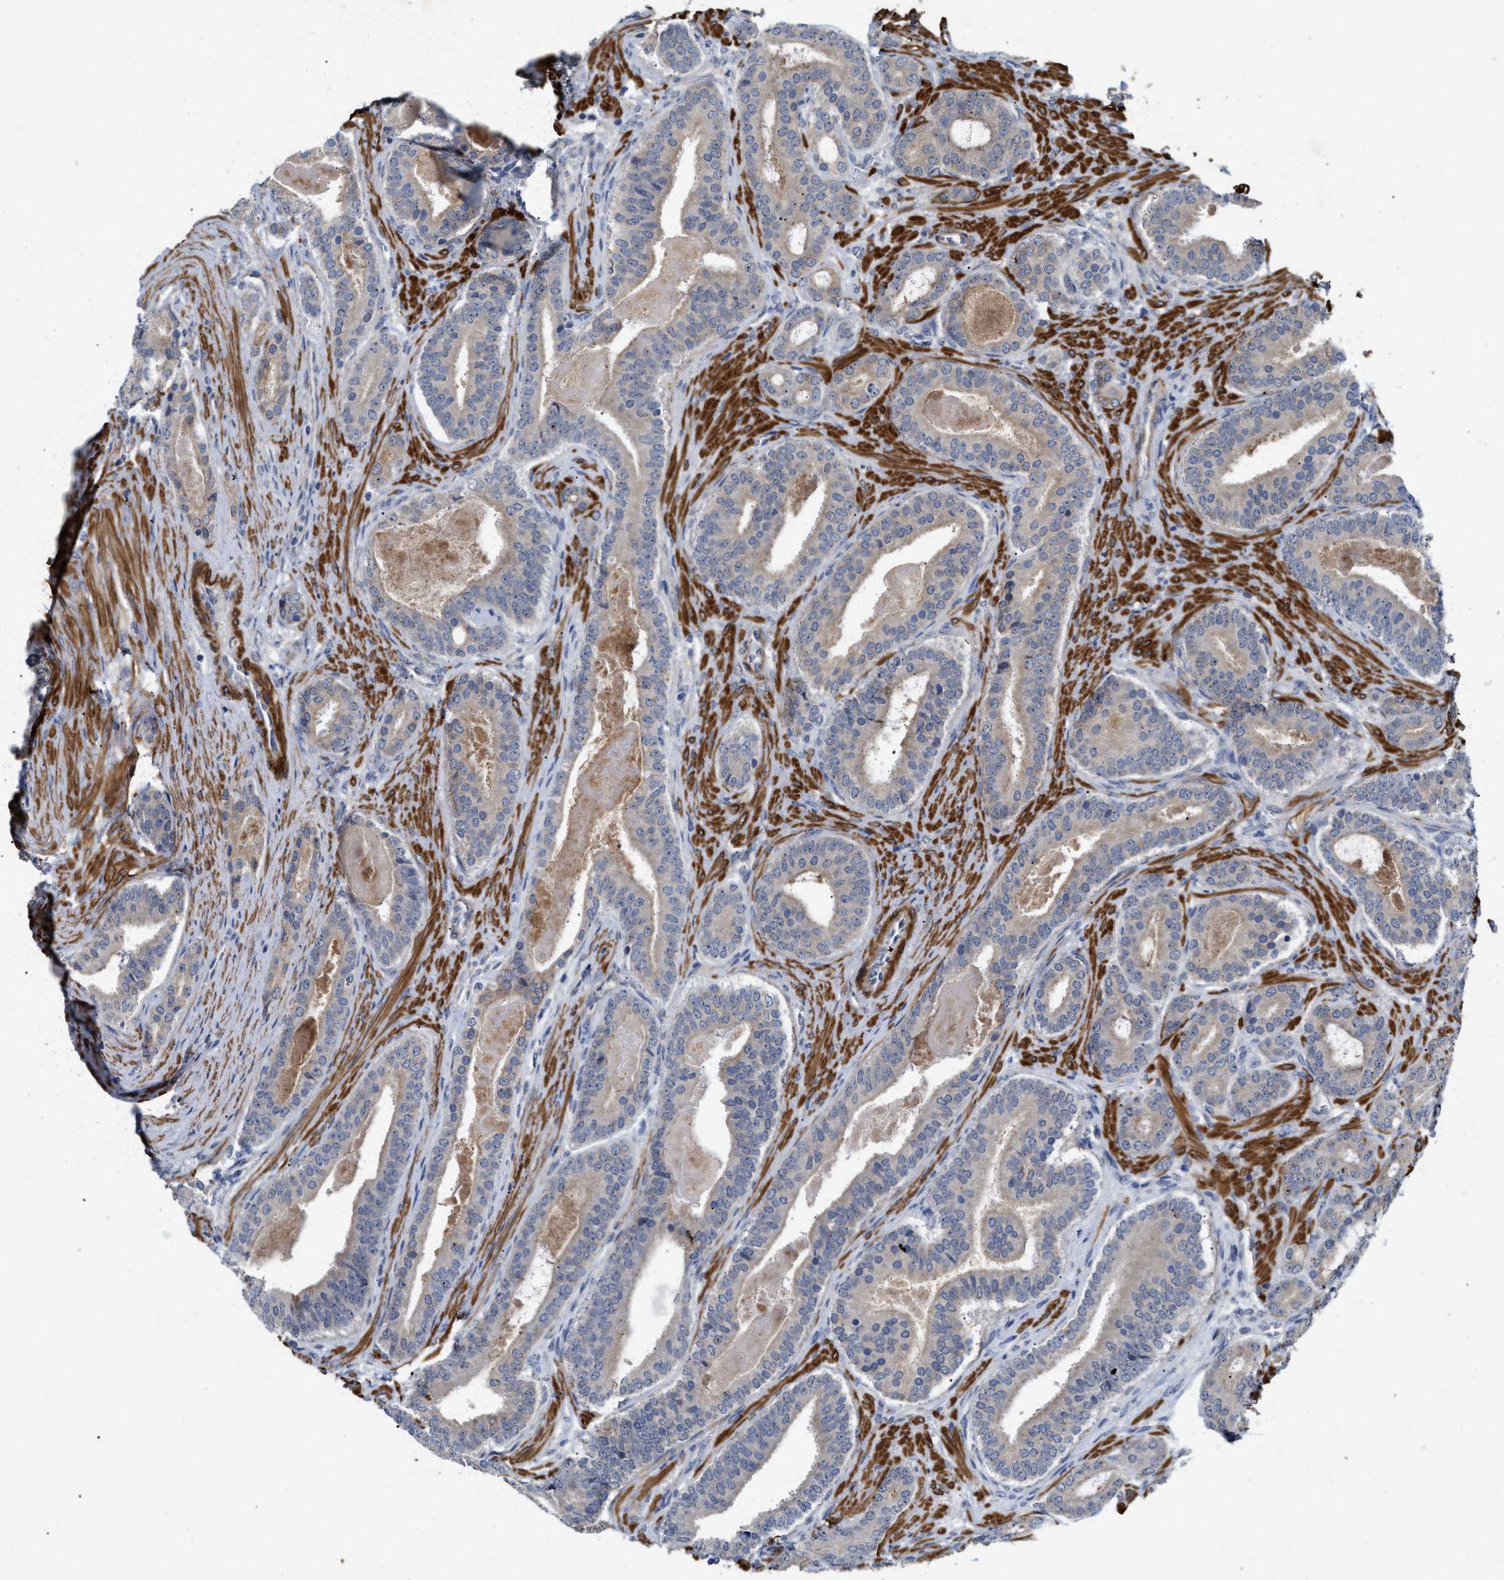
{"staining": {"intensity": "weak", "quantity": "<25%", "location": "cytoplasmic/membranous"}, "tissue": "prostate cancer", "cell_type": "Tumor cells", "image_type": "cancer", "snomed": [{"axis": "morphology", "description": "Adenocarcinoma, High grade"}, {"axis": "topography", "description": "Prostate"}], "caption": "DAB immunohistochemical staining of human prostate adenocarcinoma (high-grade) displays no significant positivity in tumor cells.", "gene": "ST6GALNAC6", "patient": {"sex": "male", "age": 60}}